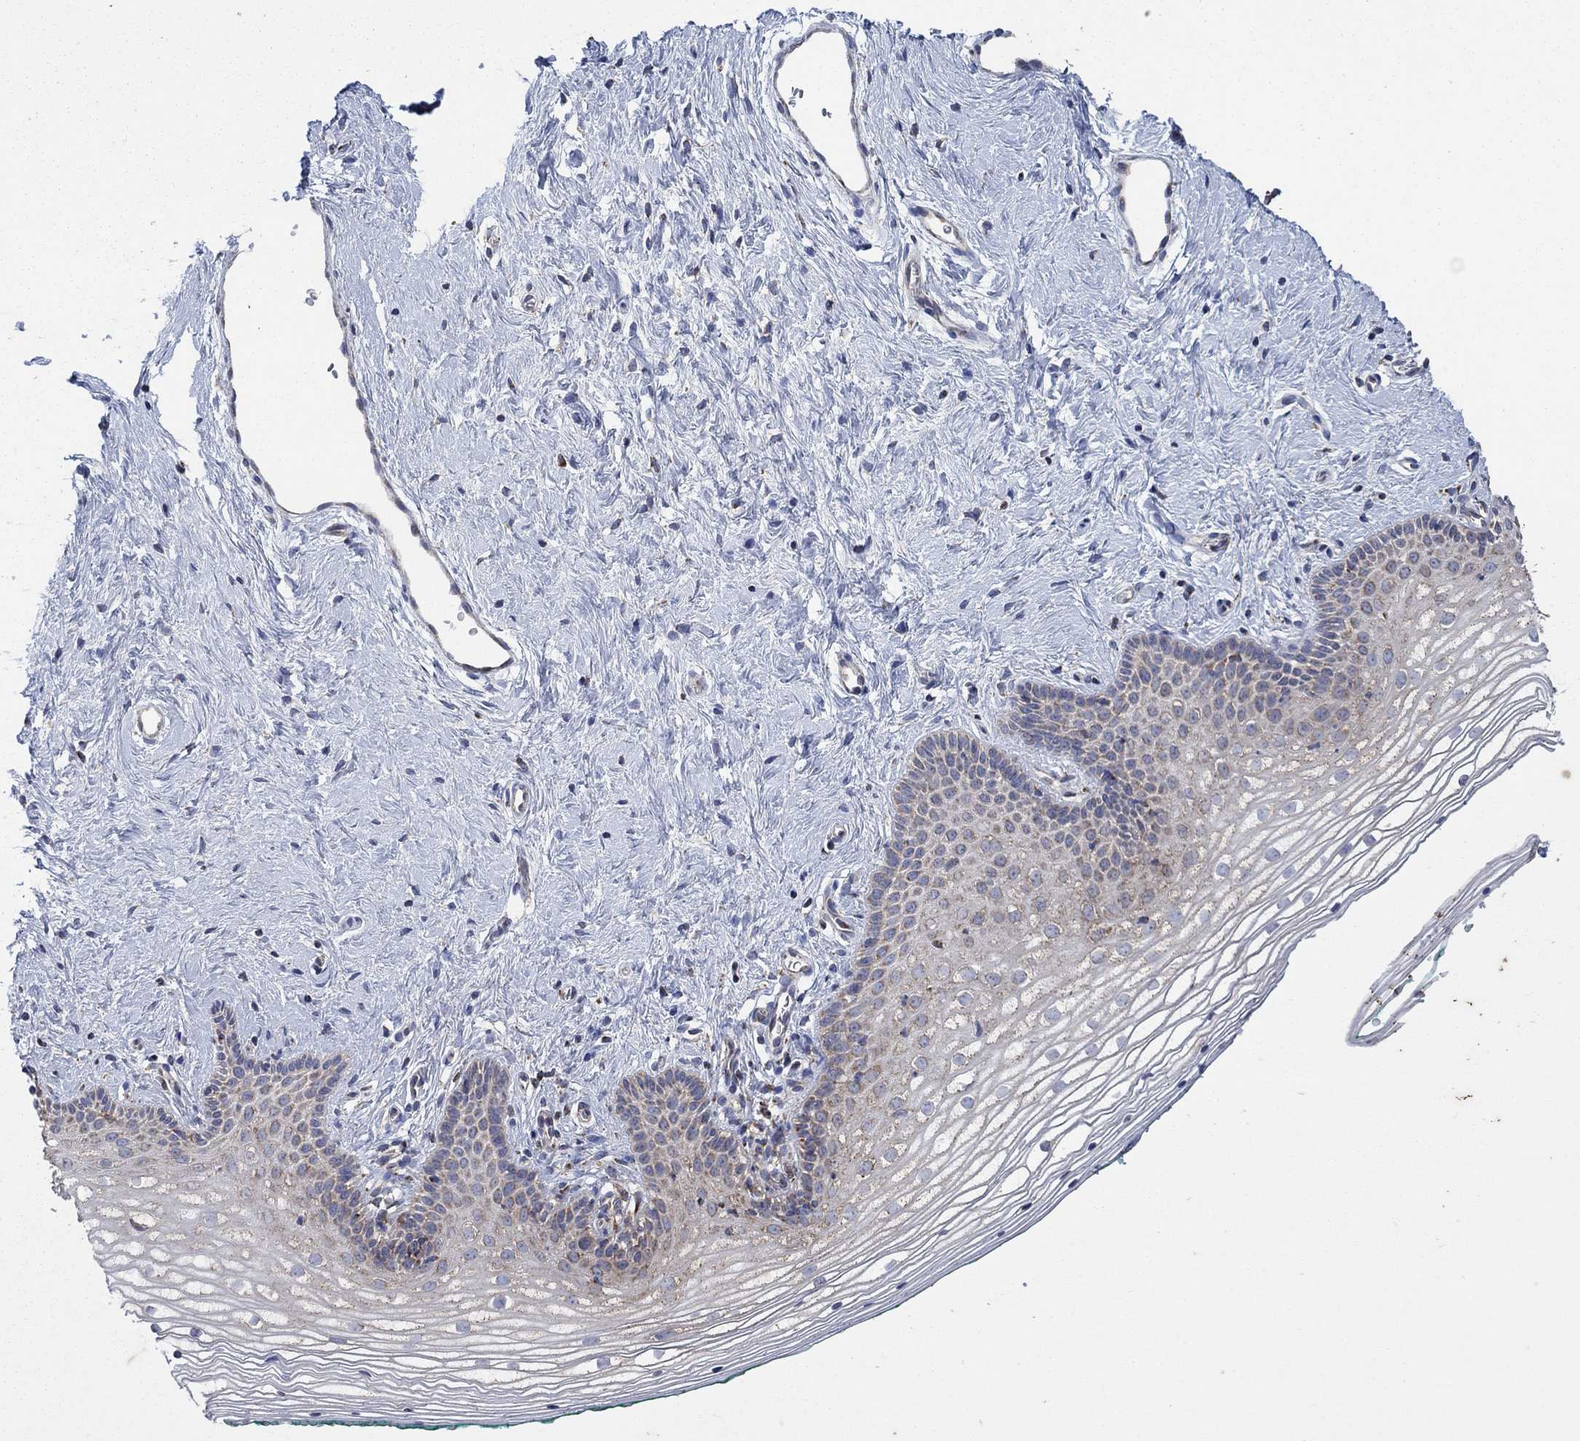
{"staining": {"intensity": "moderate", "quantity": "<25%", "location": "cytoplasmic/membranous"}, "tissue": "vagina", "cell_type": "Squamous epithelial cells", "image_type": "normal", "snomed": [{"axis": "morphology", "description": "Normal tissue, NOS"}, {"axis": "topography", "description": "Vagina"}], "caption": "Immunohistochemical staining of normal vagina shows <25% levels of moderate cytoplasmic/membranous protein positivity in about <25% of squamous epithelial cells. The protein of interest is shown in brown color, while the nuclei are stained blue.", "gene": "NCEH1", "patient": {"sex": "female", "age": 36}}